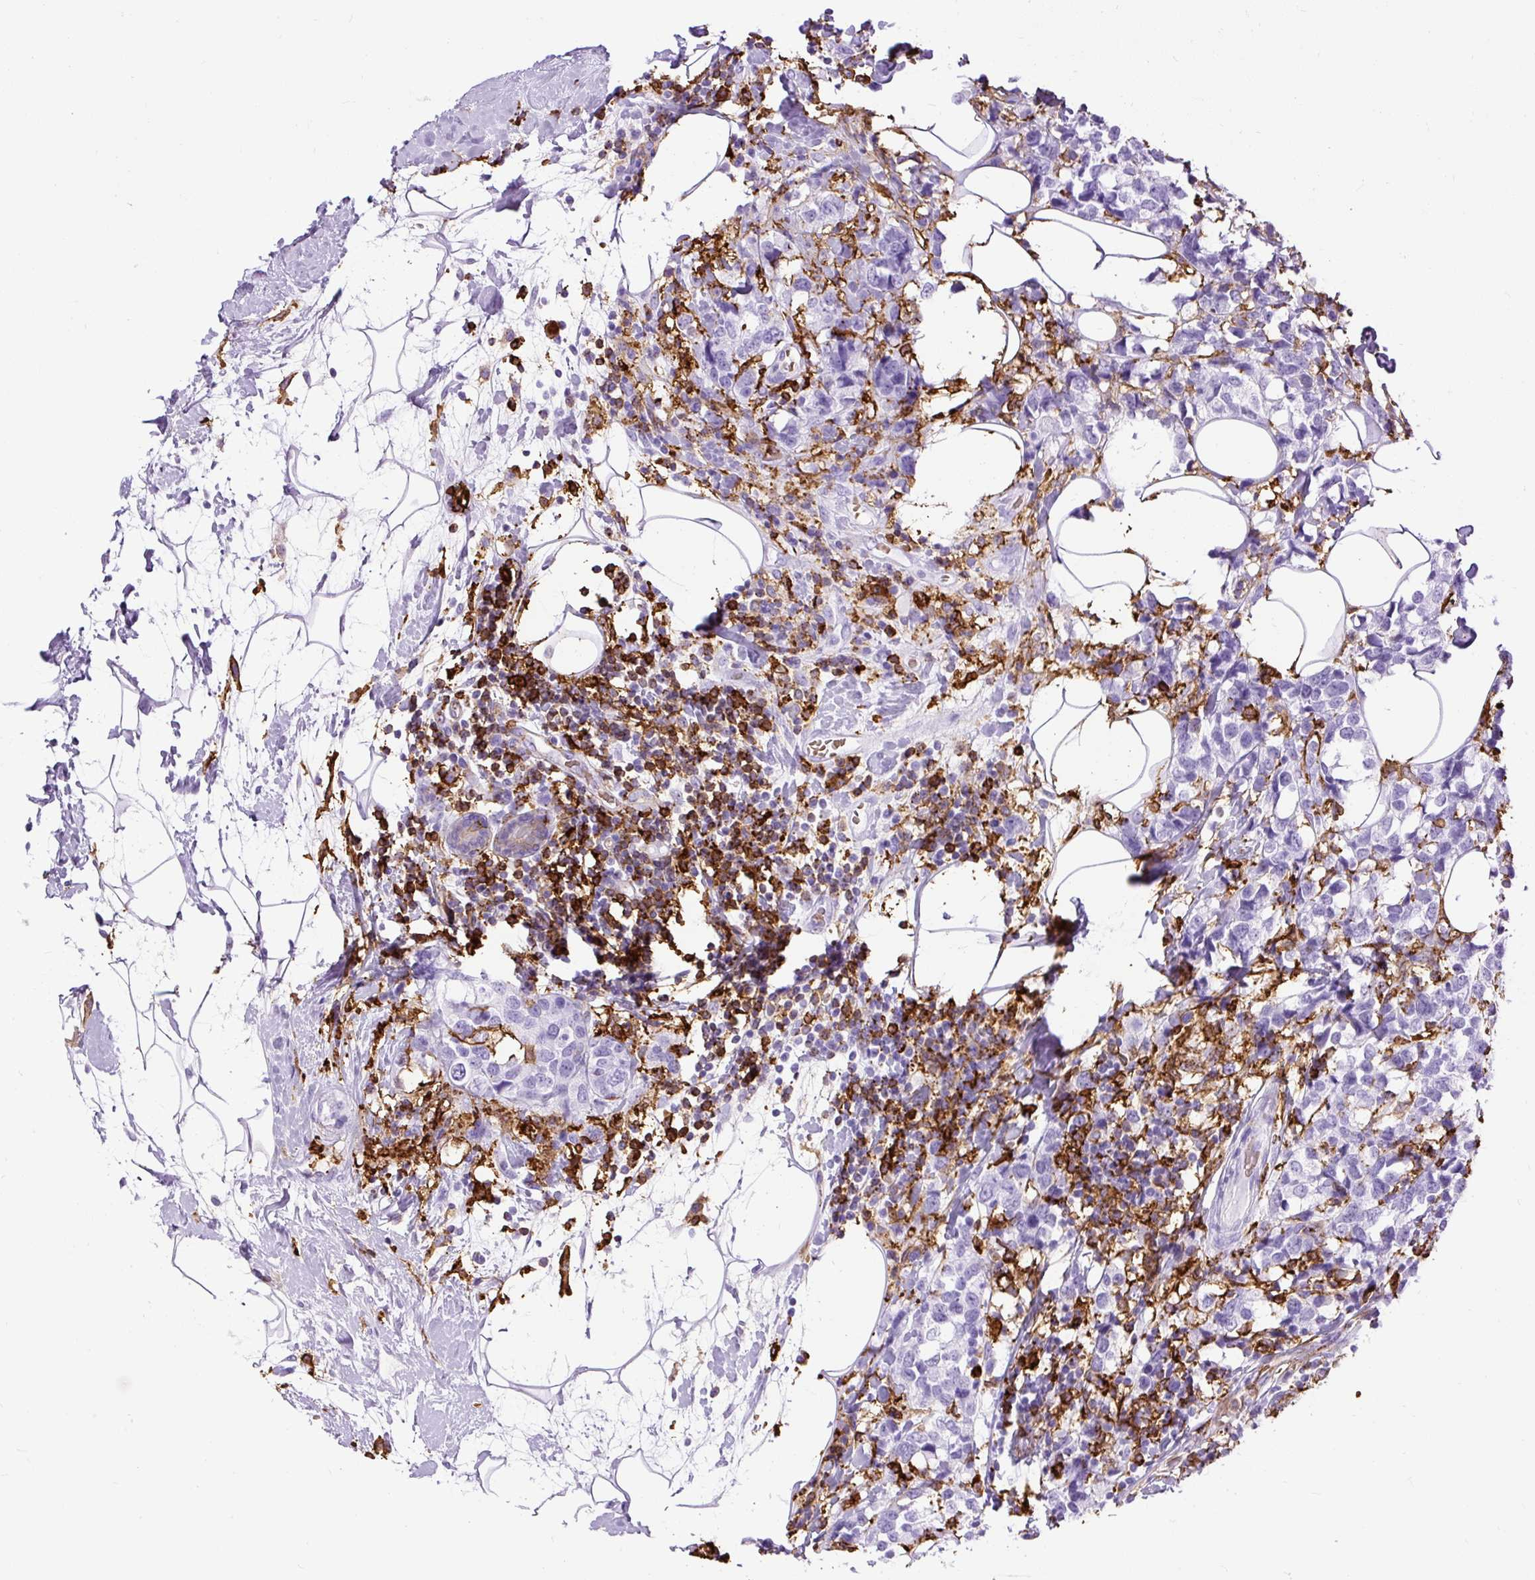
{"staining": {"intensity": "negative", "quantity": "none", "location": "none"}, "tissue": "breast cancer", "cell_type": "Tumor cells", "image_type": "cancer", "snomed": [{"axis": "morphology", "description": "Lobular carcinoma"}, {"axis": "topography", "description": "Breast"}], "caption": "A high-resolution micrograph shows immunohistochemistry staining of breast cancer, which displays no significant staining in tumor cells.", "gene": "HLA-DRA", "patient": {"sex": "female", "age": 59}}